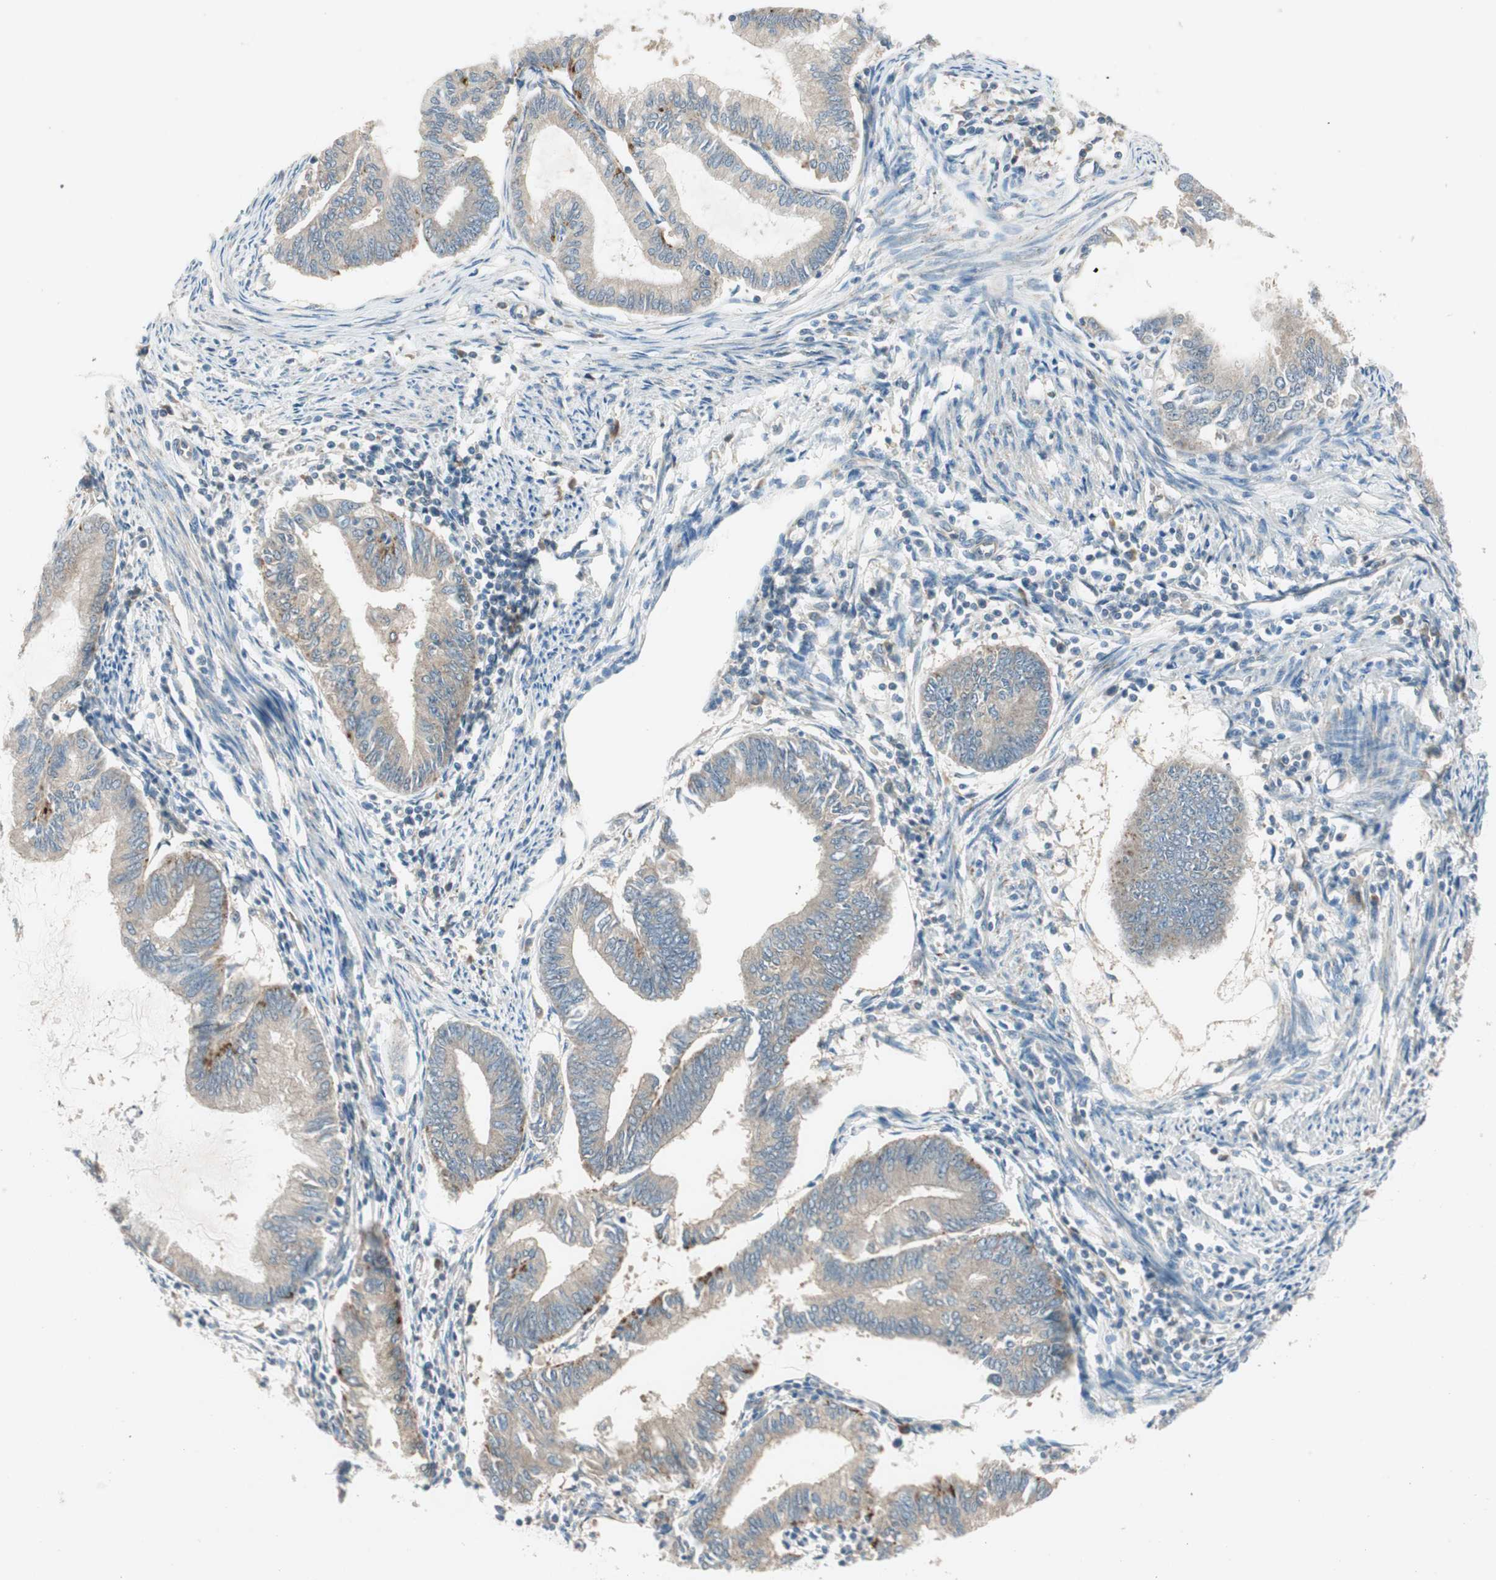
{"staining": {"intensity": "moderate", "quantity": ">75%", "location": "cytoplasmic/membranous"}, "tissue": "endometrial cancer", "cell_type": "Tumor cells", "image_type": "cancer", "snomed": [{"axis": "morphology", "description": "Adenocarcinoma, NOS"}, {"axis": "topography", "description": "Endometrium"}], "caption": "Protein expression analysis of endometrial cancer shows moderate cytoplasmic/membranous staining in about >75% of tumor cells. The staining is performed using DAB (3,3'-diaminobenzidine) brown chromogen to label protein expression. The nuclei are counter-stained blue using hematoxylin.", "gene": "NCLN", "patient": {"sex": "female", "age": 86}}